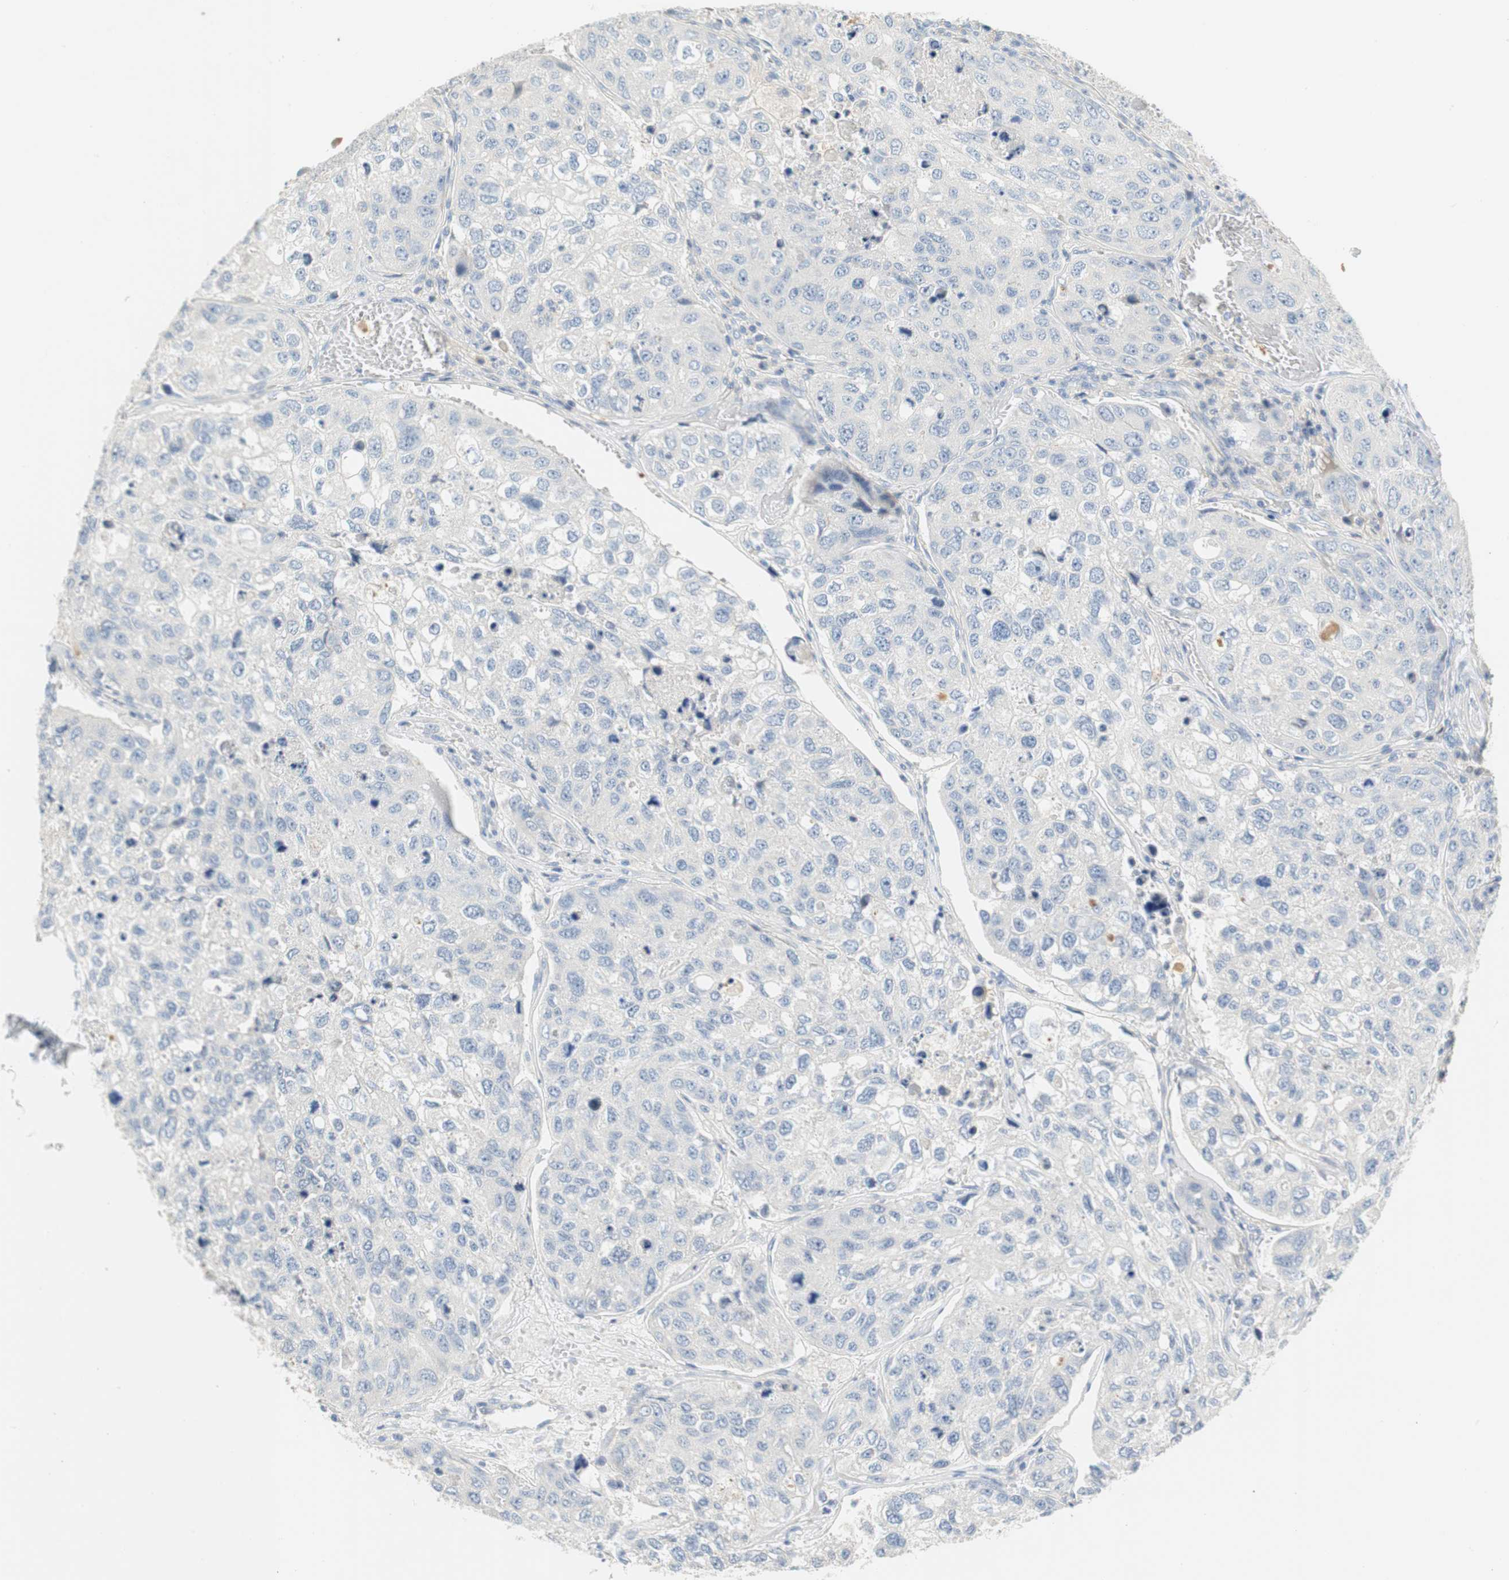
{"staining": {"intensity": "negative", "quantity": "none", "location": "none"}, "tissue": "urothelial cancer", "cell_type": "Tumor cells", "image_type": "cancer", "snomed": [{"axis": "morphology", "description": "Urothelial carcinoma, High grade"}, {"axis": "topography", "description": "Lymph node"}, {"axis": "topography", "description": "Urinary bladder"}], "caption": "A photomicrograph of human high-grade urothelial carcinoma is negative for staining in tumor cells.", "gene": "CCM2L", "patient": {"sex": "male", "age": 51}}